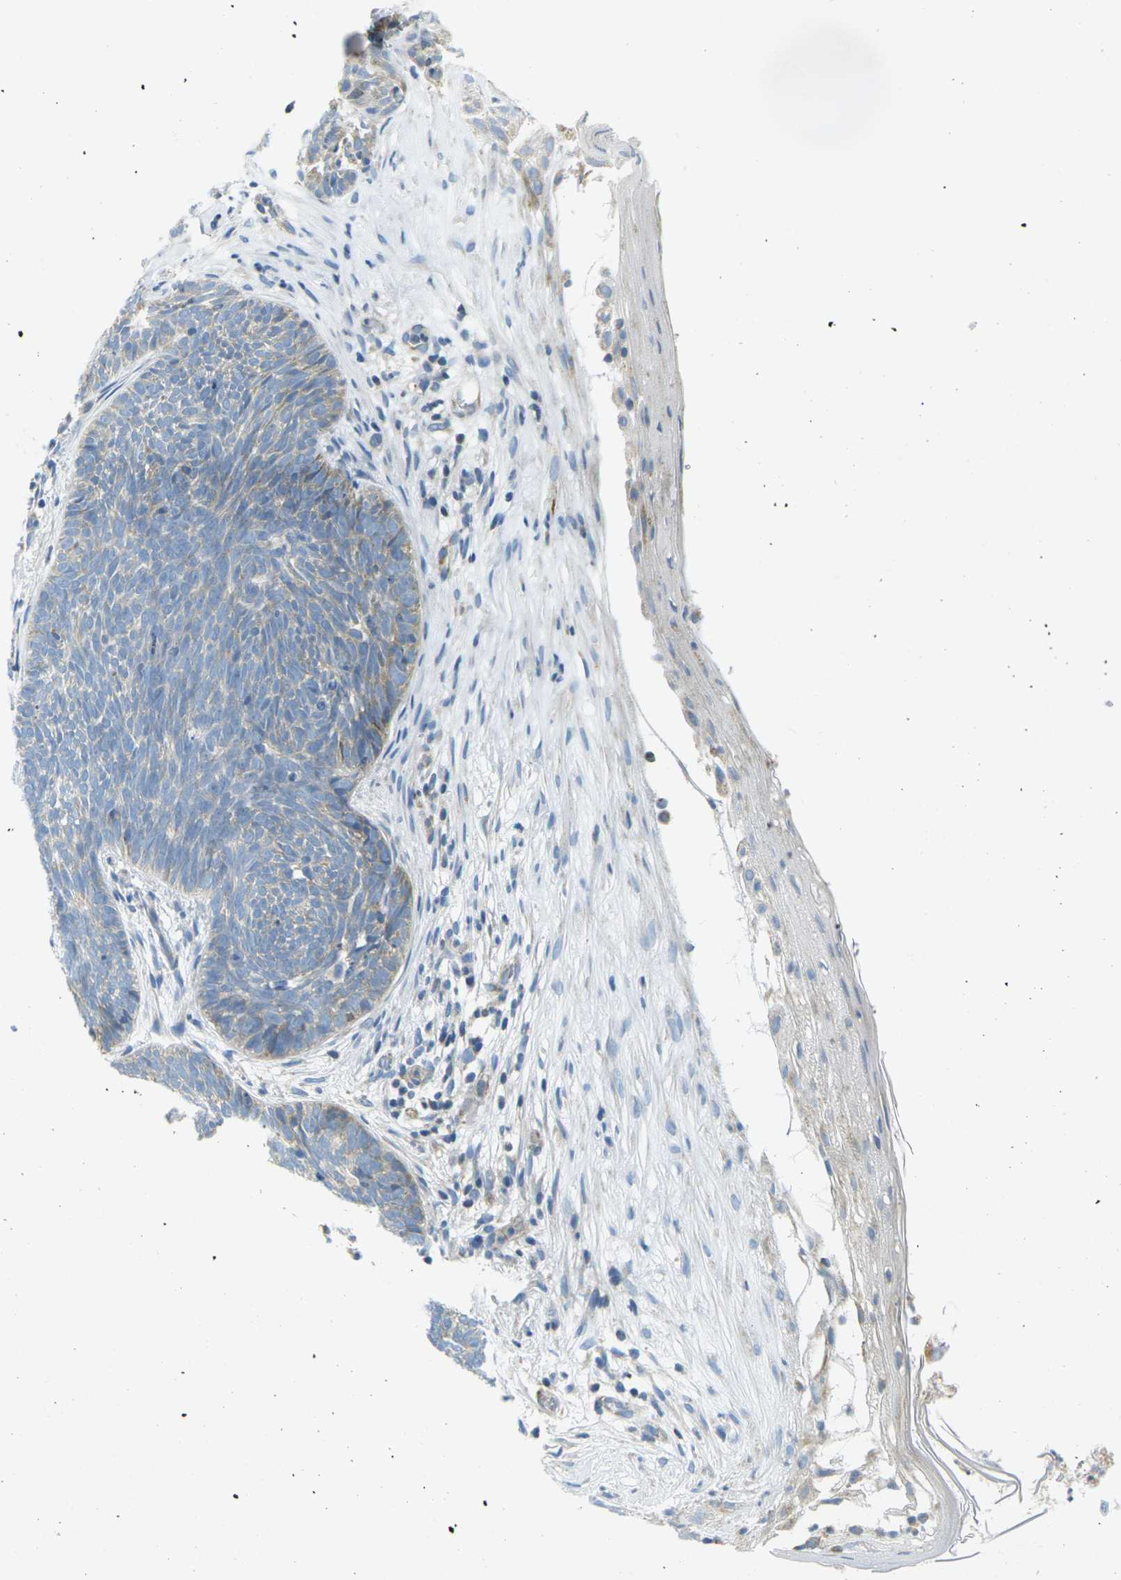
{"staining": {"intensity": "weak", "quantity": "<25%", "location": "cytoplasmic/membranous"}, "tissue": "skin cancer", "cell_type": "Tumor cells", "image_type": "cancer", "snomed": [{"axis": "morphology", "description": "Basal cell carcinoma"}, {"axis": "topography", "description": "Skin"}], "caption": "IHC of skin cancer (basal cell carcinoma) demonstrates no positivity in tumor cells.", "gene": "PARD6B", "patient": {"sex": "female", "age": 70}}